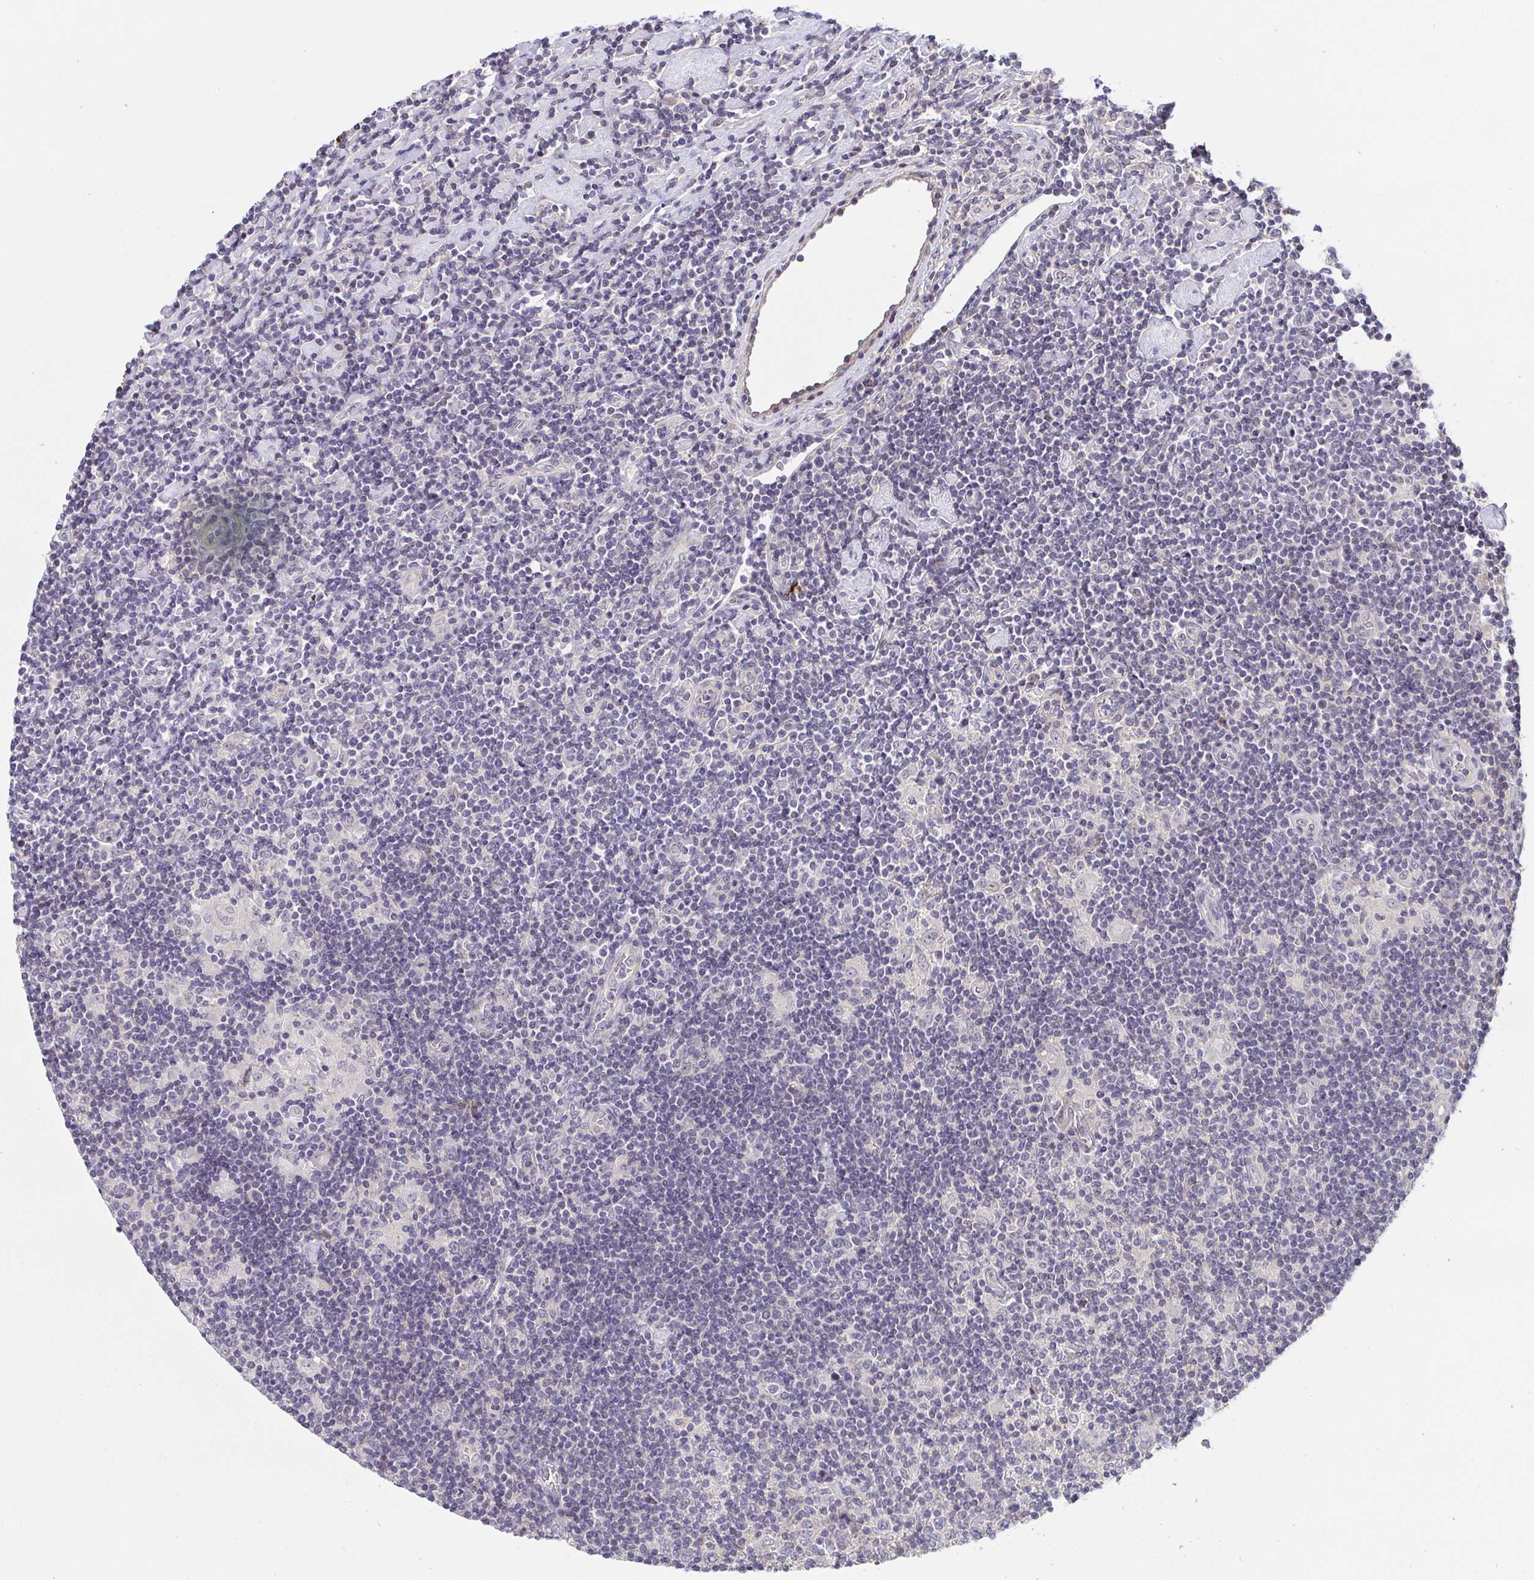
{"staining": {"intensity": "negative", "quantity": "none", "location": "none"}, "tissue": "lymphoma", "cell_type": "Tumor cells", "image_type": "cancer", "snomed": [{"axis": "morphology", "description": "Hodgkin's disease, NOS"}, {"axis": "topography", "description": "Lymph node"}], "caption": "Tumor cells show no significant protein positivity in Hodgkin's disease.", "gene": "PREPL", "patient": {"sex": "male", "age": 40}}